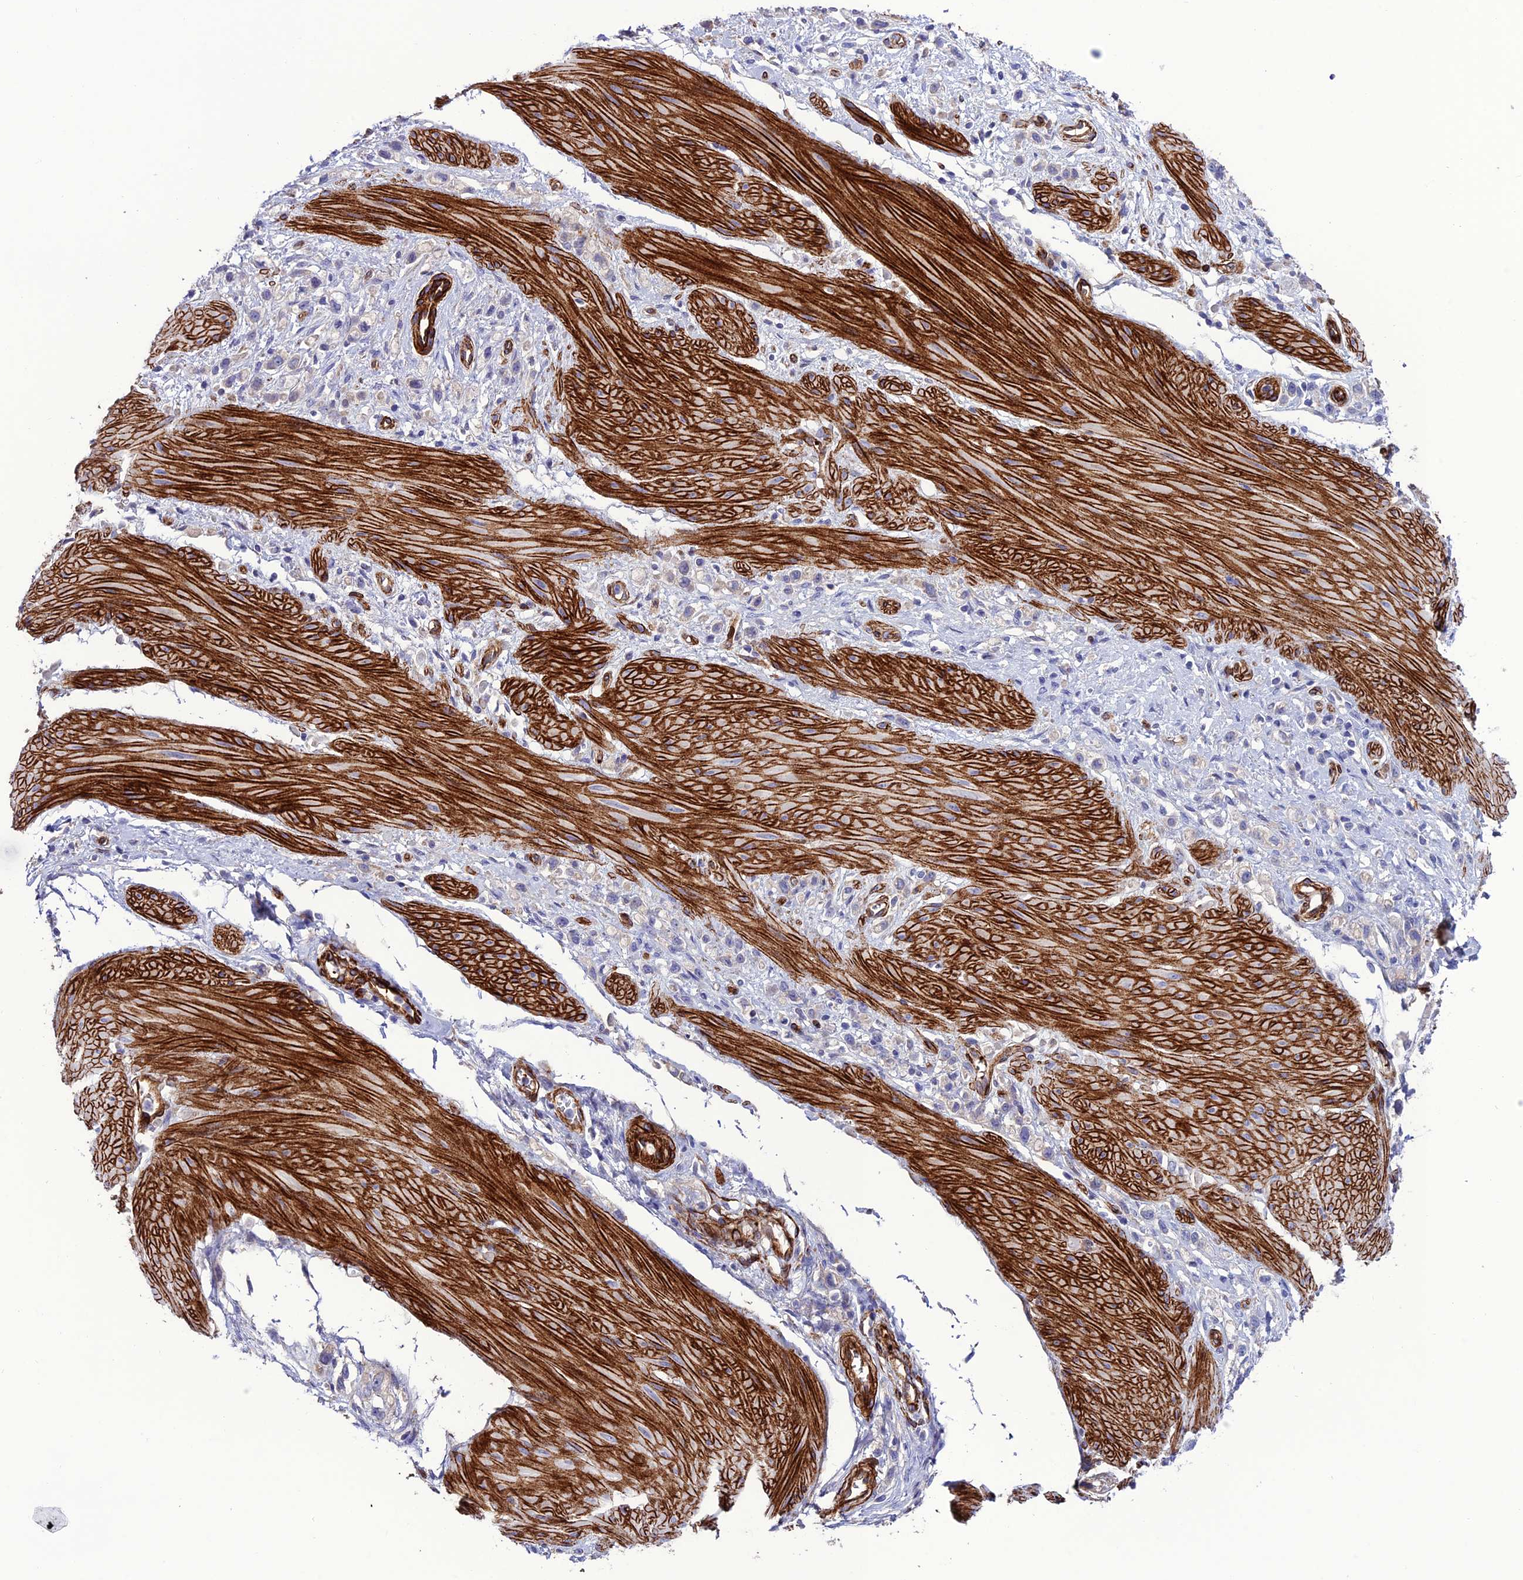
{"staining": {"intensity": "negative", "quantity": "none", "location": "none"}, "tissue": "stomach cancer", "cell_type": "Tumor cells", "image_type": "cancer", "snomed": [{"axis": "morphology", "description": "Adenocarcinoma, NOS"}, {"axis": "topography", "description": "Stomach"}], "caption": "Micrograph shows no protein staining in tumor cells of stomach cancer (adenocarcinoma) tissue.", "gene": "REX1BD", "patient": {"sex": "female", "age": 65}}